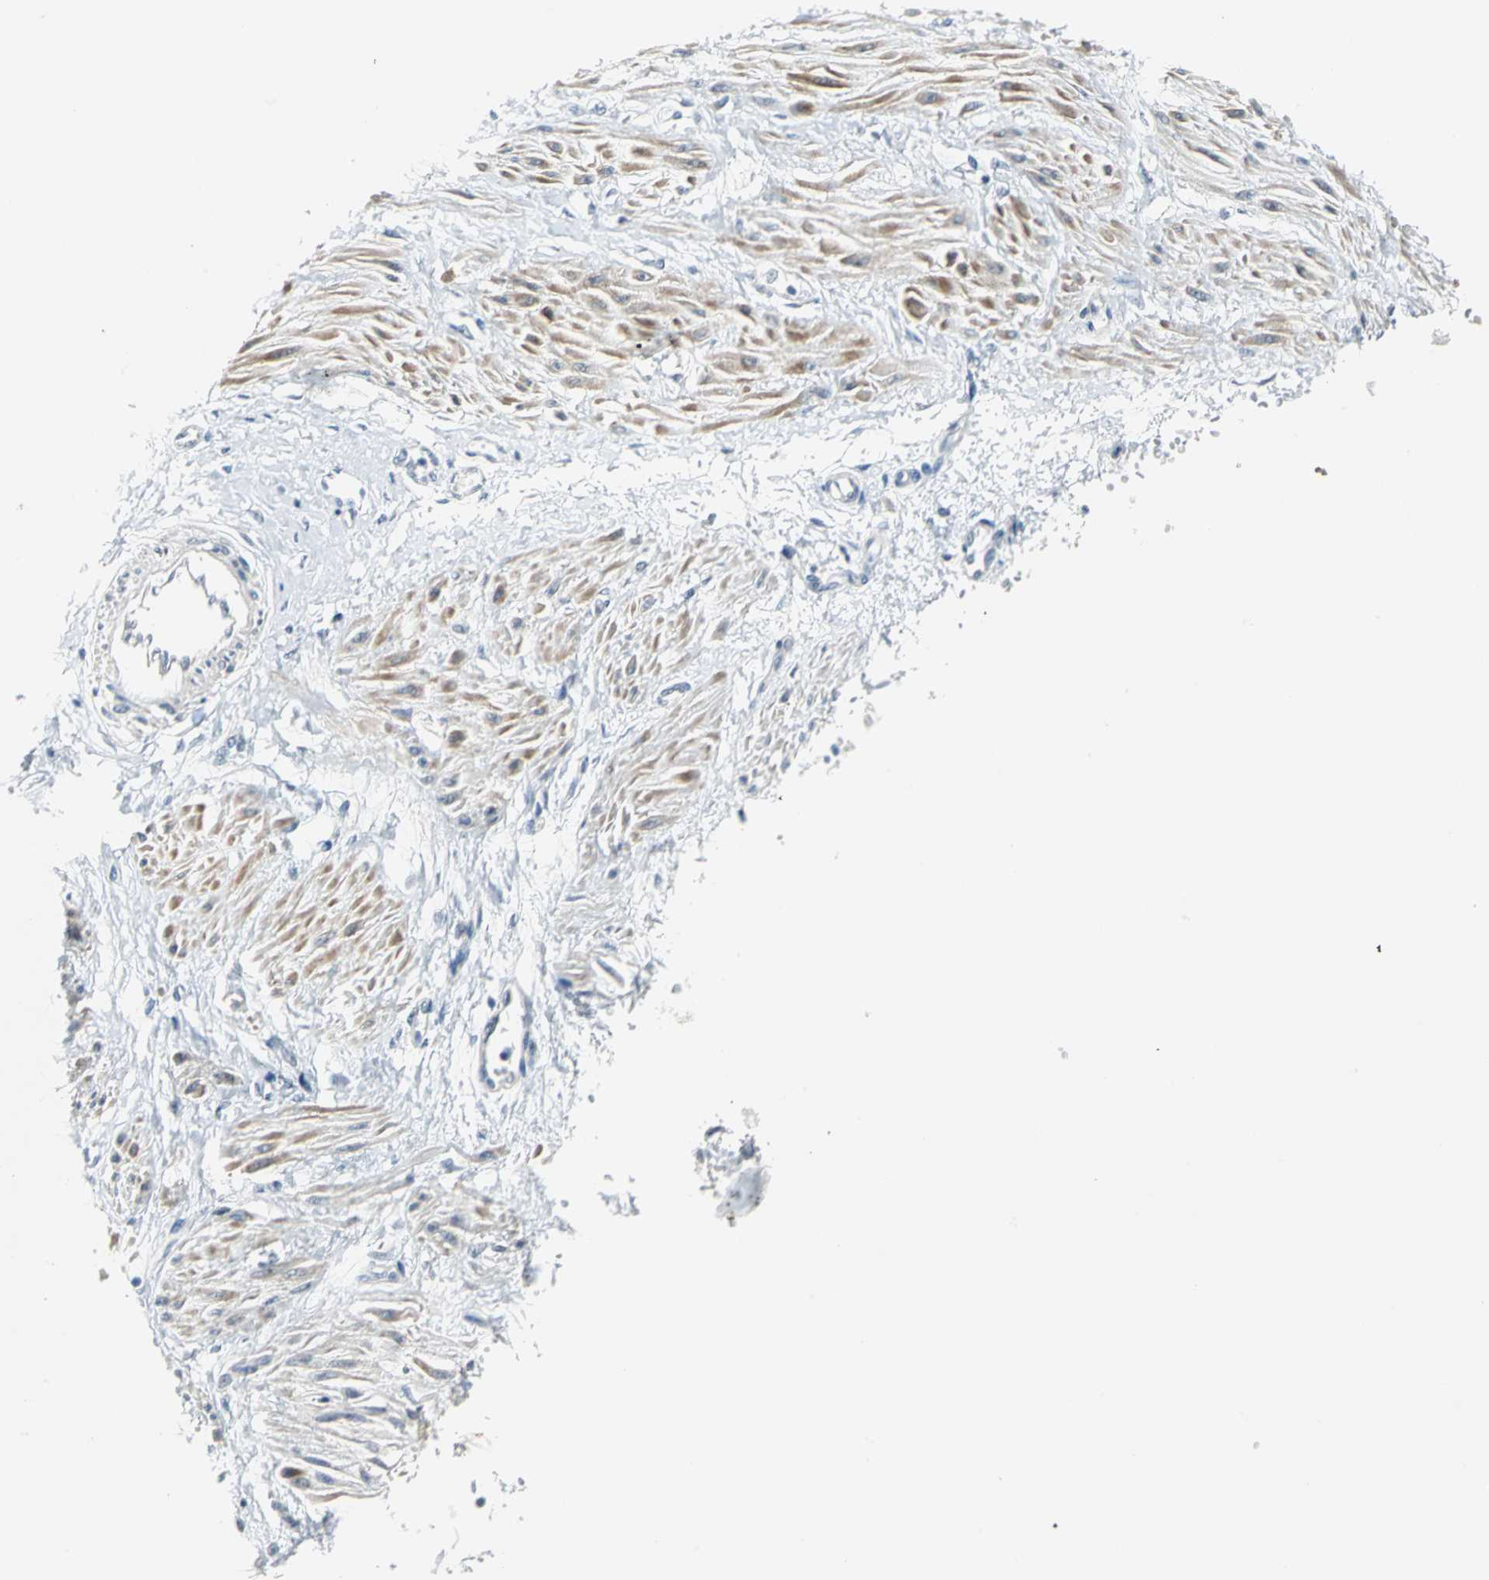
{"staining": {"intensity": "negative", "quantity": "none", "location": "none"}, "tissue": "smooth muscle", "cell_type": "Smooth muscle cells", "image_type": "normal", "snomed": [{"axis": "morphology", "description": "Normal tissue, NOS"}, {"axis": "topography", "description": "Smooth muscle"}, {"axis": "topography", "description": "Uterus"}], "caption": "Immunohistochemistry photomicrograph of benign smooth muscle stained for a protein (brown), which displays no staining in smooth muscle cells. (DAB (3,3'-diaminobenzidine) immunohistochemistry visualized using brightfield microscopy, high magnification).", "gene": "MYBBP1A", "patient": {"sex": "female", "age": 39}}